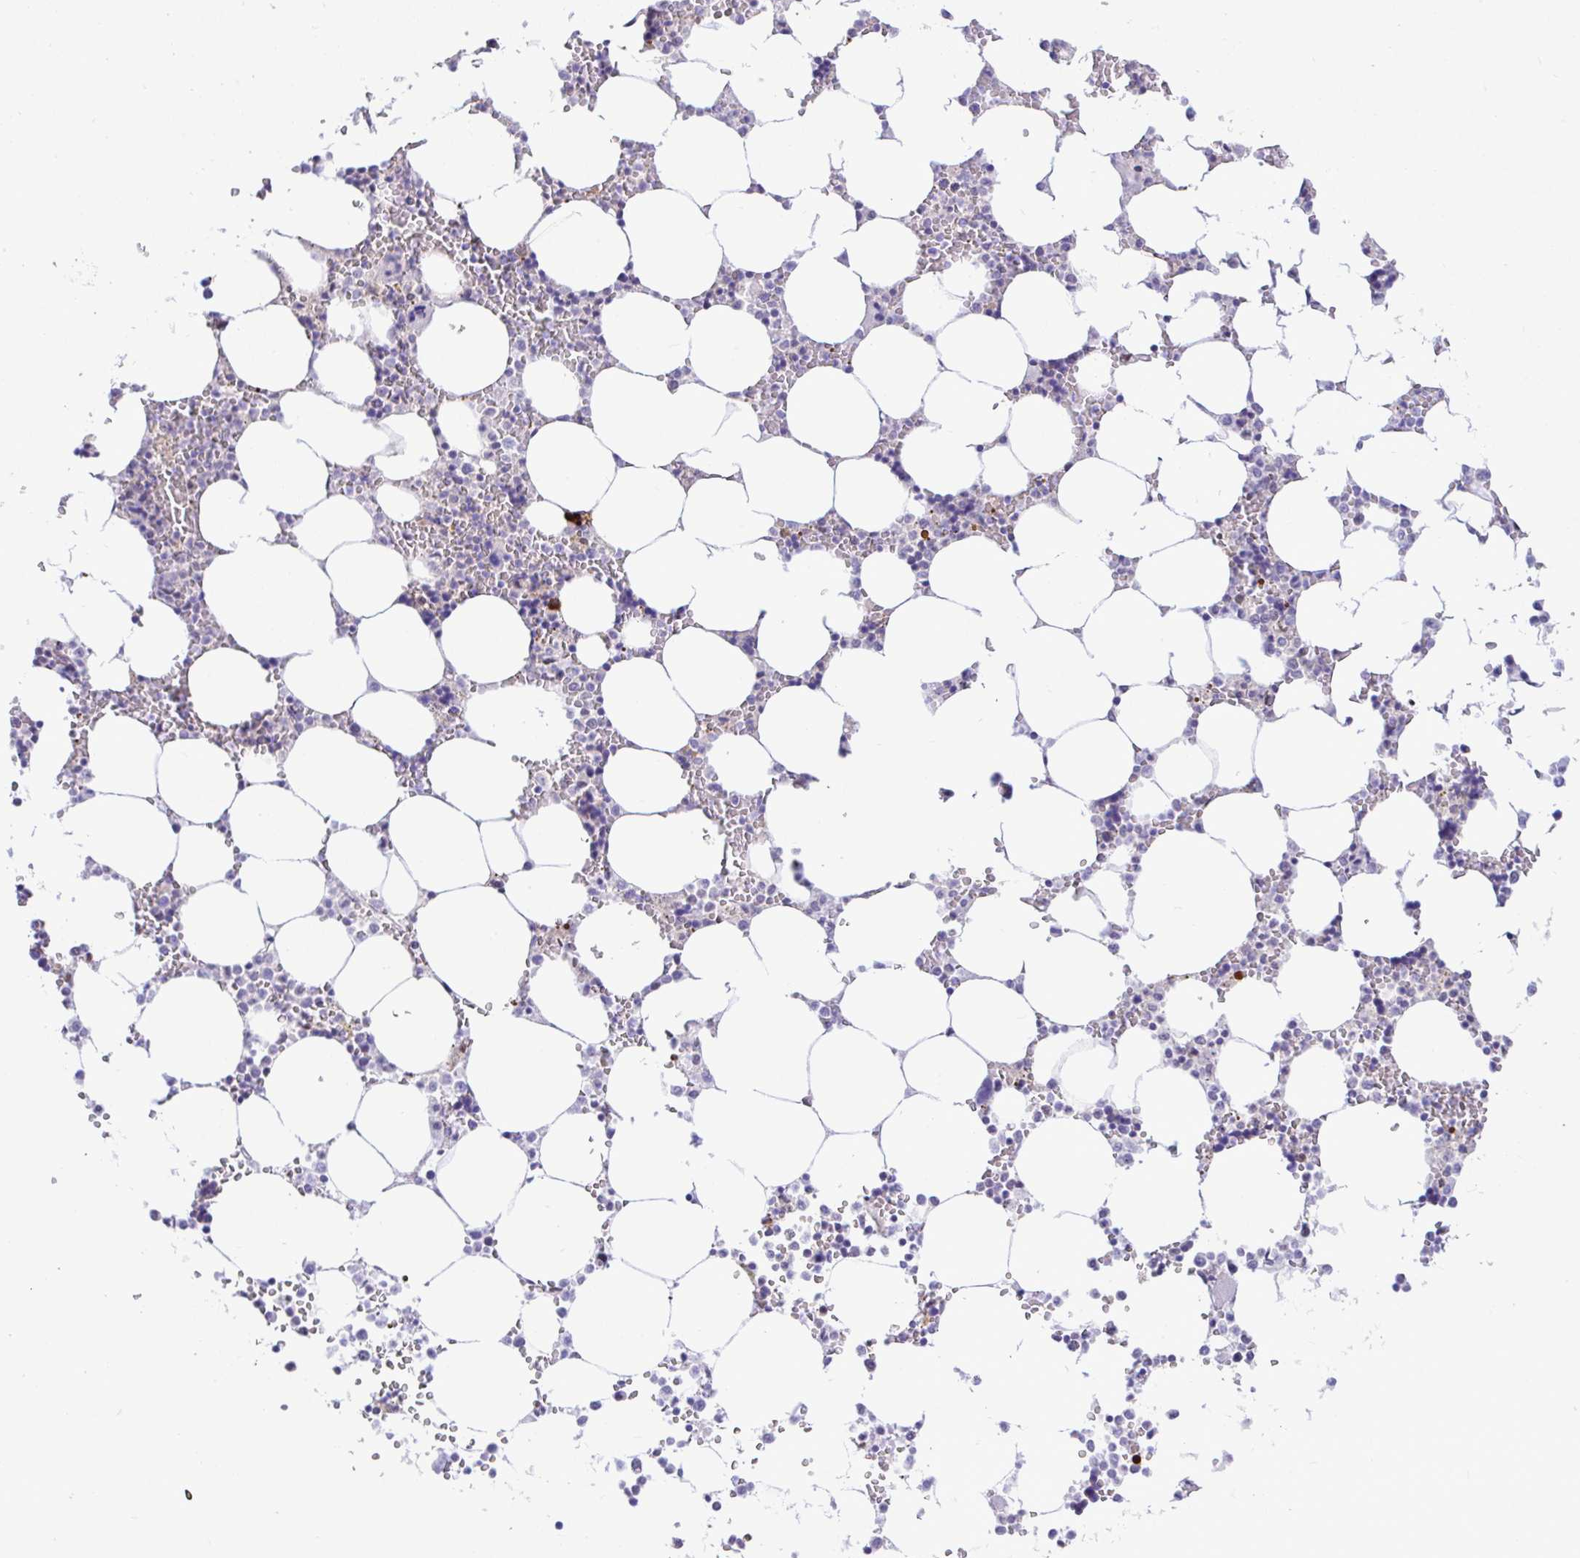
{"staining": {"intensity": "moderate", "quantity": "<25%", "location": "cytoplasmic/membranous"}, "tissue": "bone marrow", "cell_type": "Hematopoietic cells", "image_type": "normal", "snomed": [{"axis": "morphology", "description": "Normal tissue, NOS"}, {"axis": "topography", "description": "Bone marrow"}], "caption": "DAB immunohistochemical staining of unremarkable human bone marrow exhibits moderate cytoplasmic/membranous protein expression in approximately <25% of hematopoietic cells.", "gene": "ZNF485", "patient": {"sex": "male", "age": 64}}